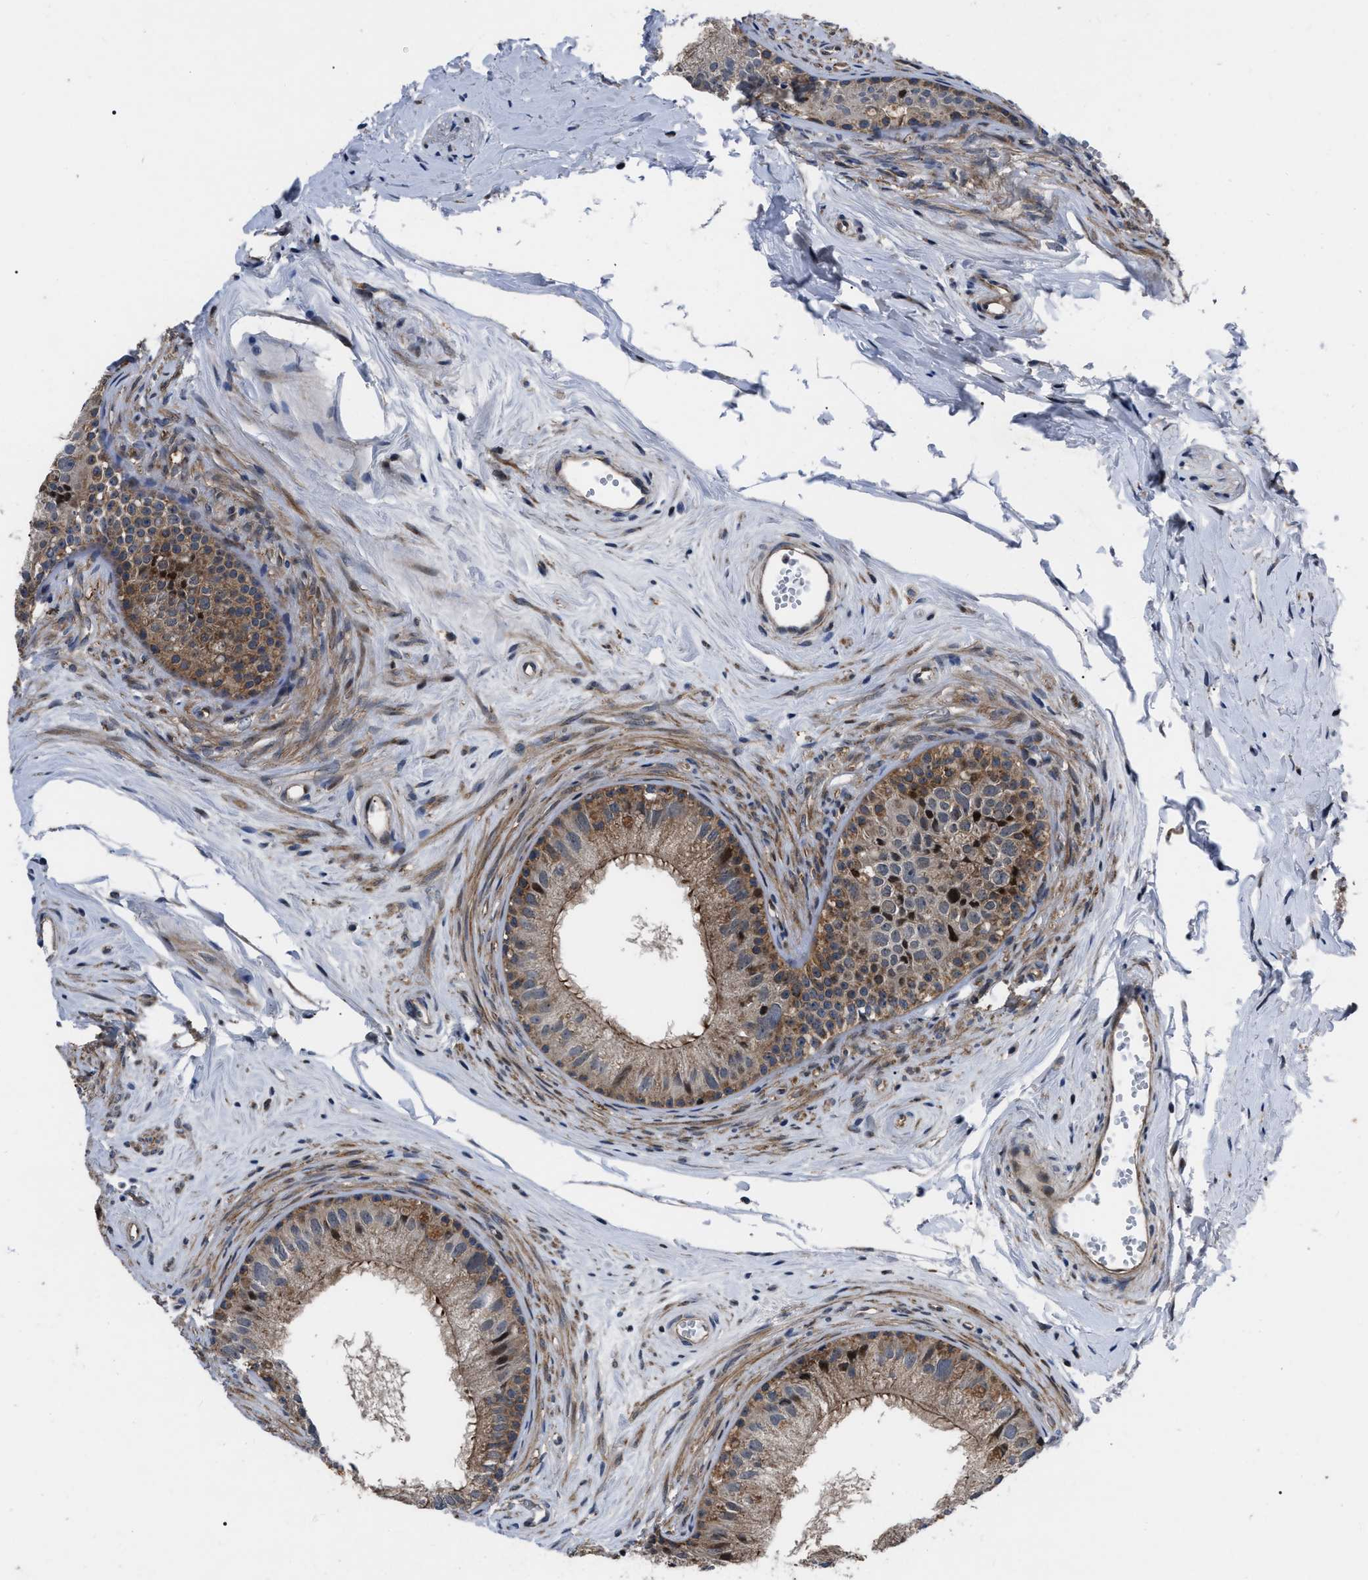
{"staining": {"intensity": "moderate", "quantity": ">75%", "location": "cytoplasmic/membranous"}, "tissue": "epididymis", "cell_type": "Glandular cells", "image_type": "normal", "snomed": [{"axis": "morphology", "description": "Normal tissue, NOS"}, {"axis": "topography", "description": "Epididymis"}], "caption": "There is medium levels of moderate cytoplasmic/membranous positivity in glandular cells of normal epididymis, as demonstrated by immunohistochemical staining (brown color).", "gene": "PPWD1", "patient": {"sex": "male", "age": 56}}